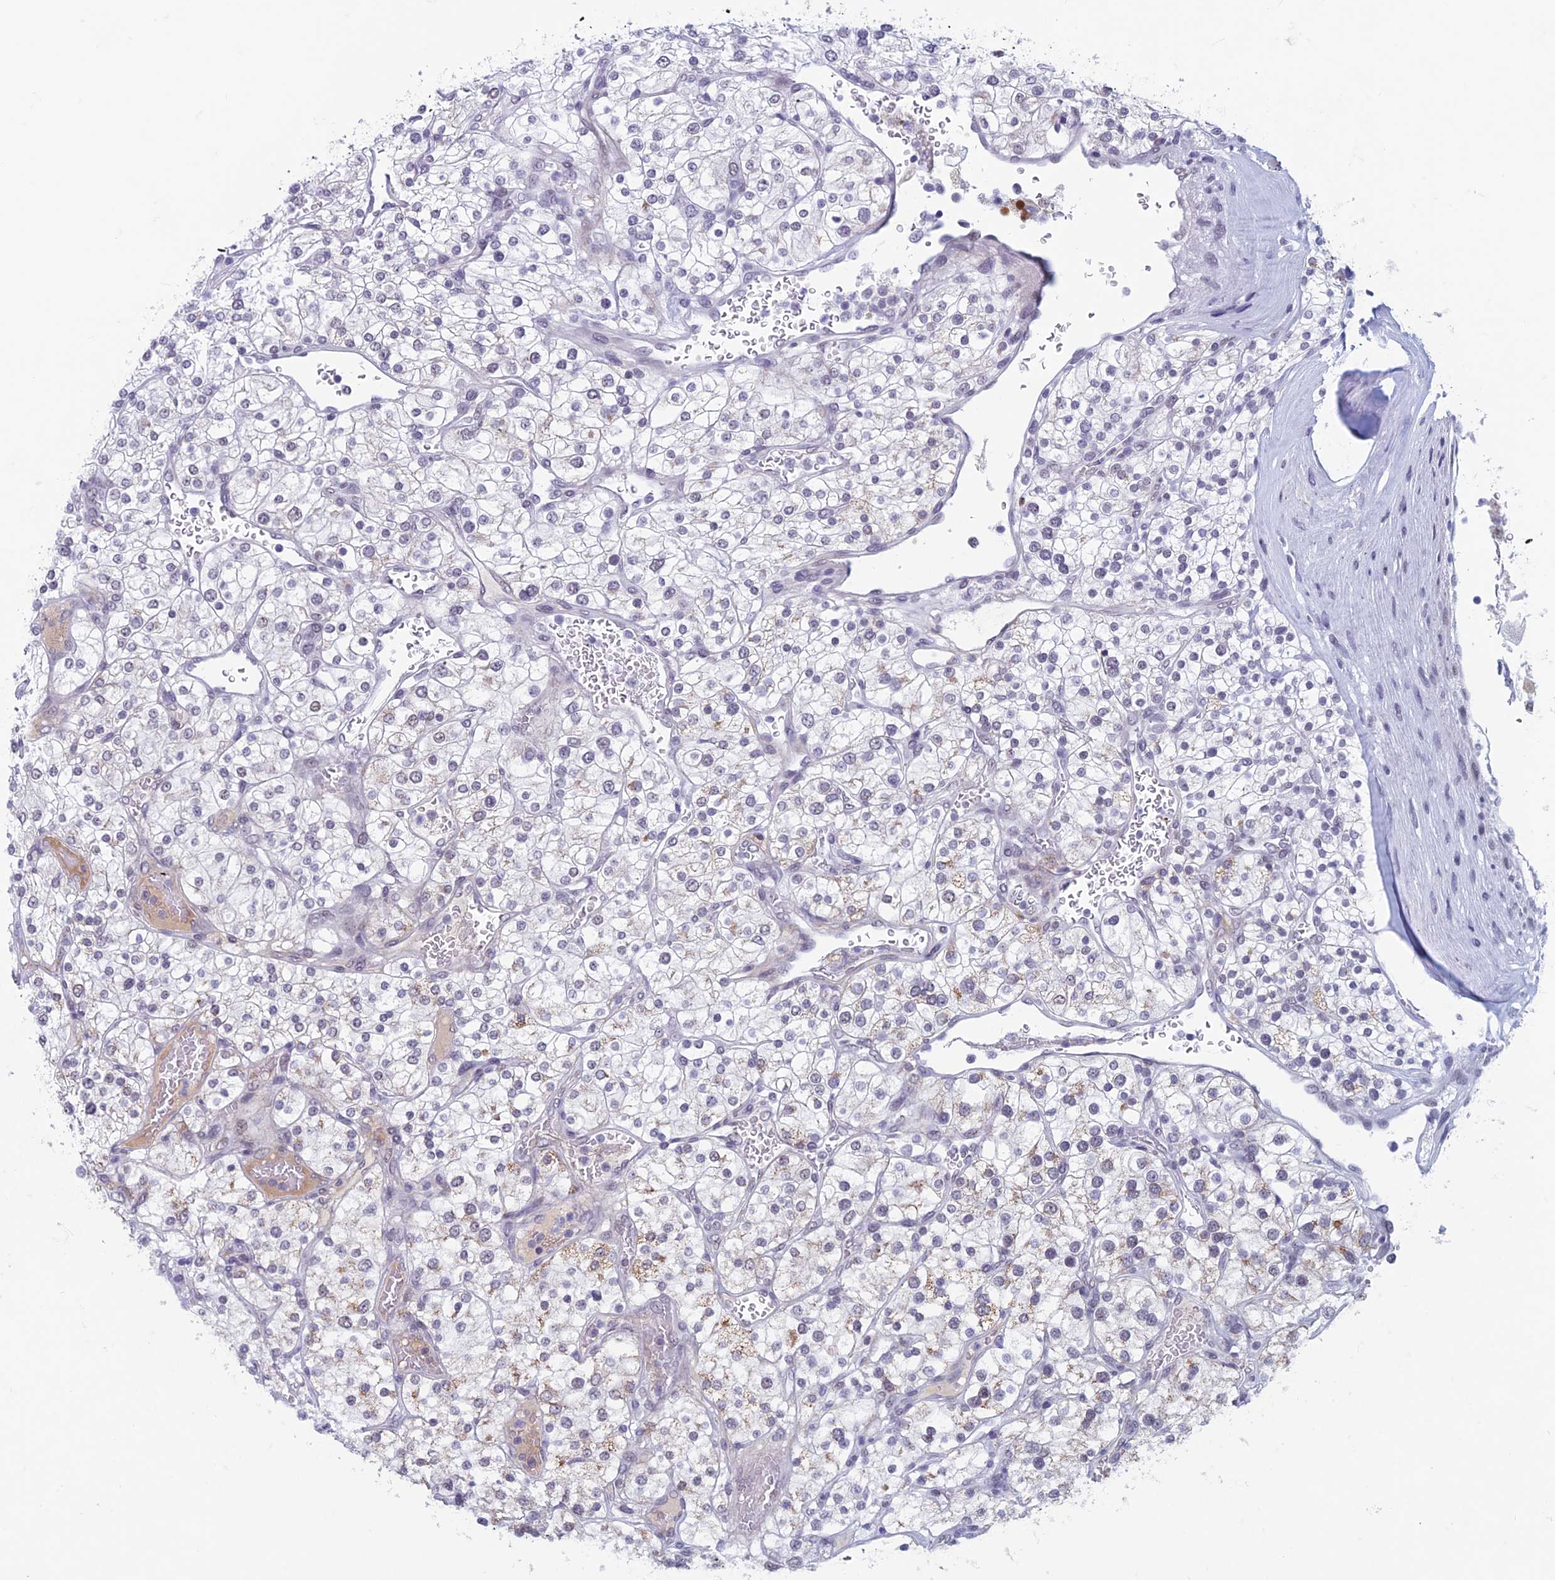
{"staining": {"intensity": "negative", "quantity": "none", "location": "none"}, "tissue": "renal cancer", "cell_type": "Tumor cells", "image_type": "cancer", "snomed": [{"axis": "morphology", "description": "Adenocarcinoma, NOS"}, {"axis": "topography", "description": "Kidney"}], "caption": "The micrograph displays no staining of tumor cells in renal cancer (adenocarcinoma).", "gene": "ASH2L", "patient": {"sex": "male", "age": 80}}